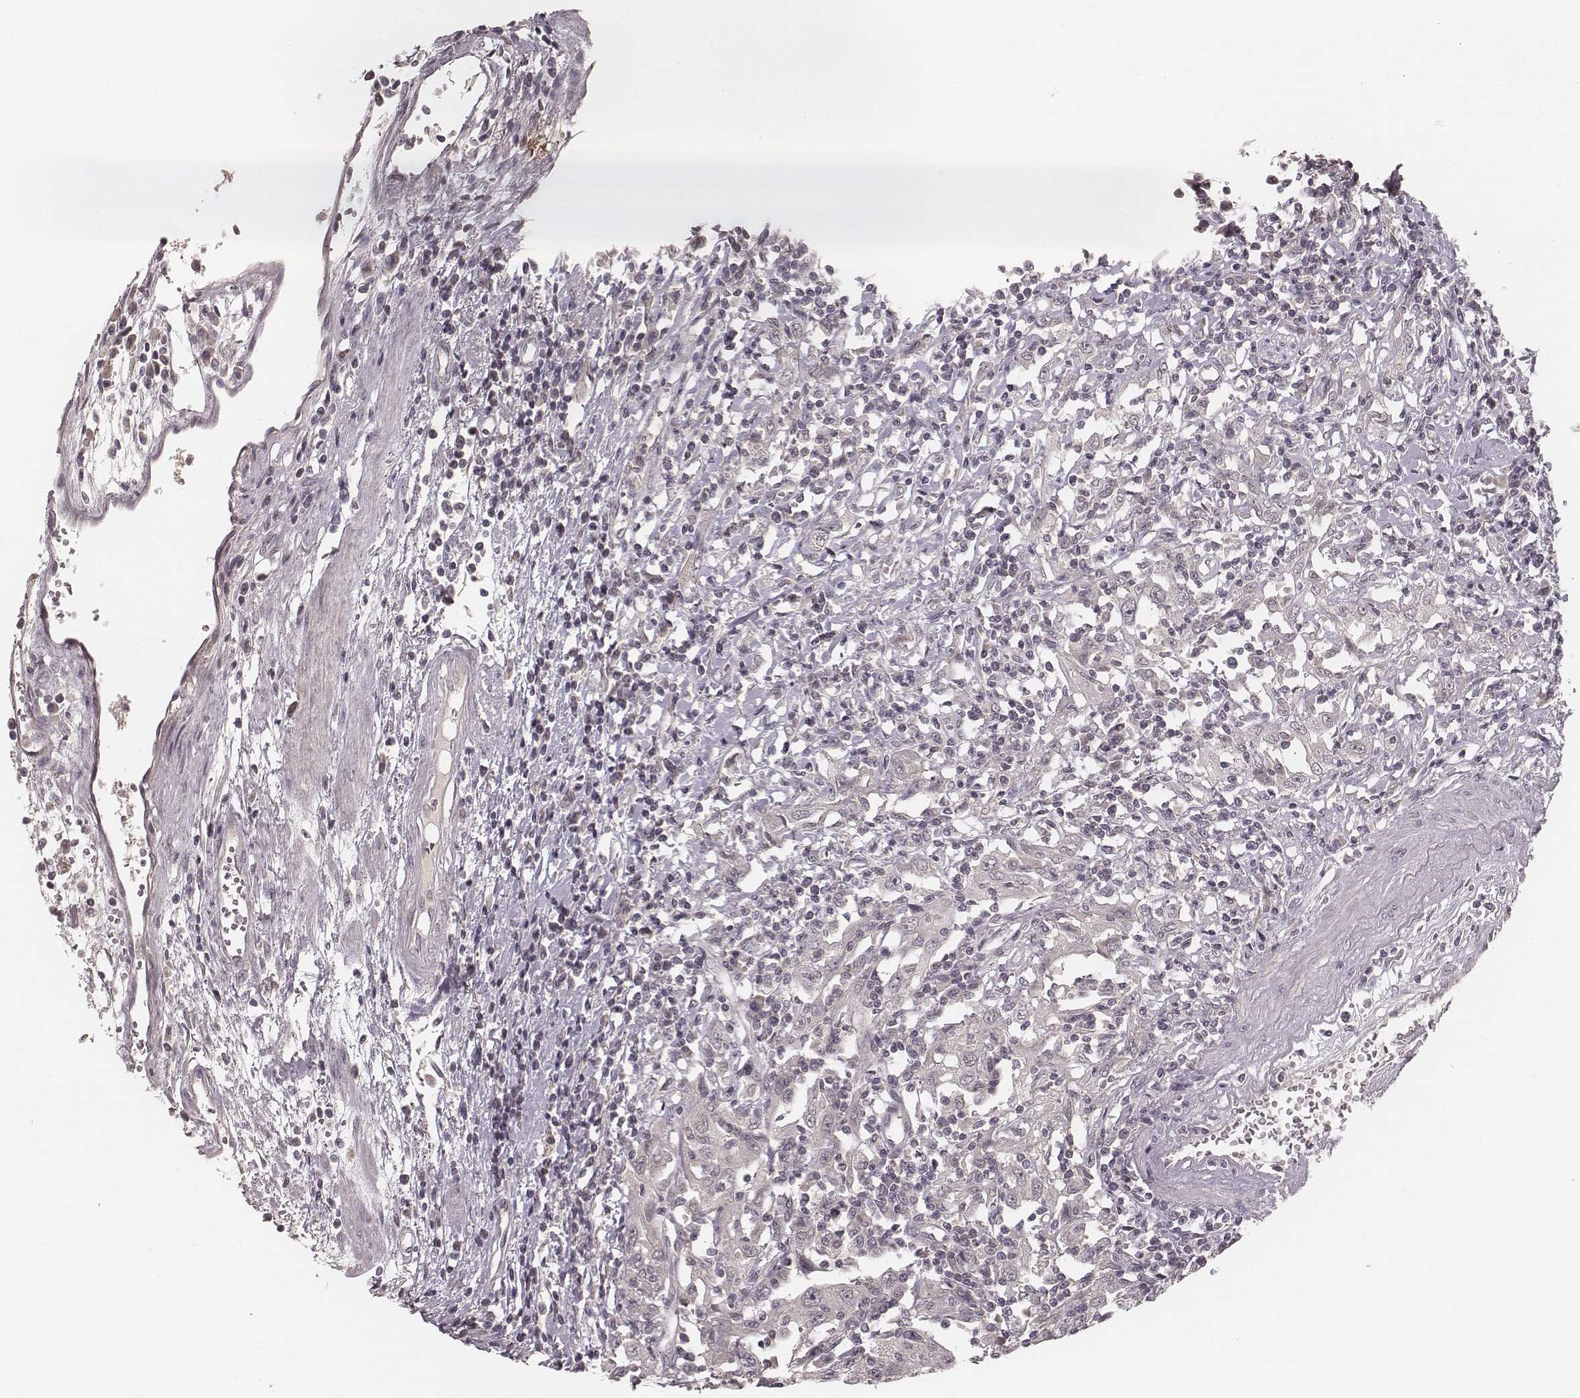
{"staining": {"intensity": "negative", "quantity": "none", "location": "none"}, "tissue": "urothelial cancer", "cell_type": "Tumor cells", "image_type": "cancer", "snomed": [{"axis": "morphology", "description": "Urothelial carcinoma, High grade"}, {"axis": "topography", "description": "Urinary bladder"}], "caption": "A histopathology image of human urothelial cancer is negative for staining in tumor cells. The staining is performed using DAB (3,3'-diaminobenzidine) brown chromogen with nuclei counter-stained in using hematoxylin.", "gene": "LY6K", "patient": {"sex": "female", "age": 85}}